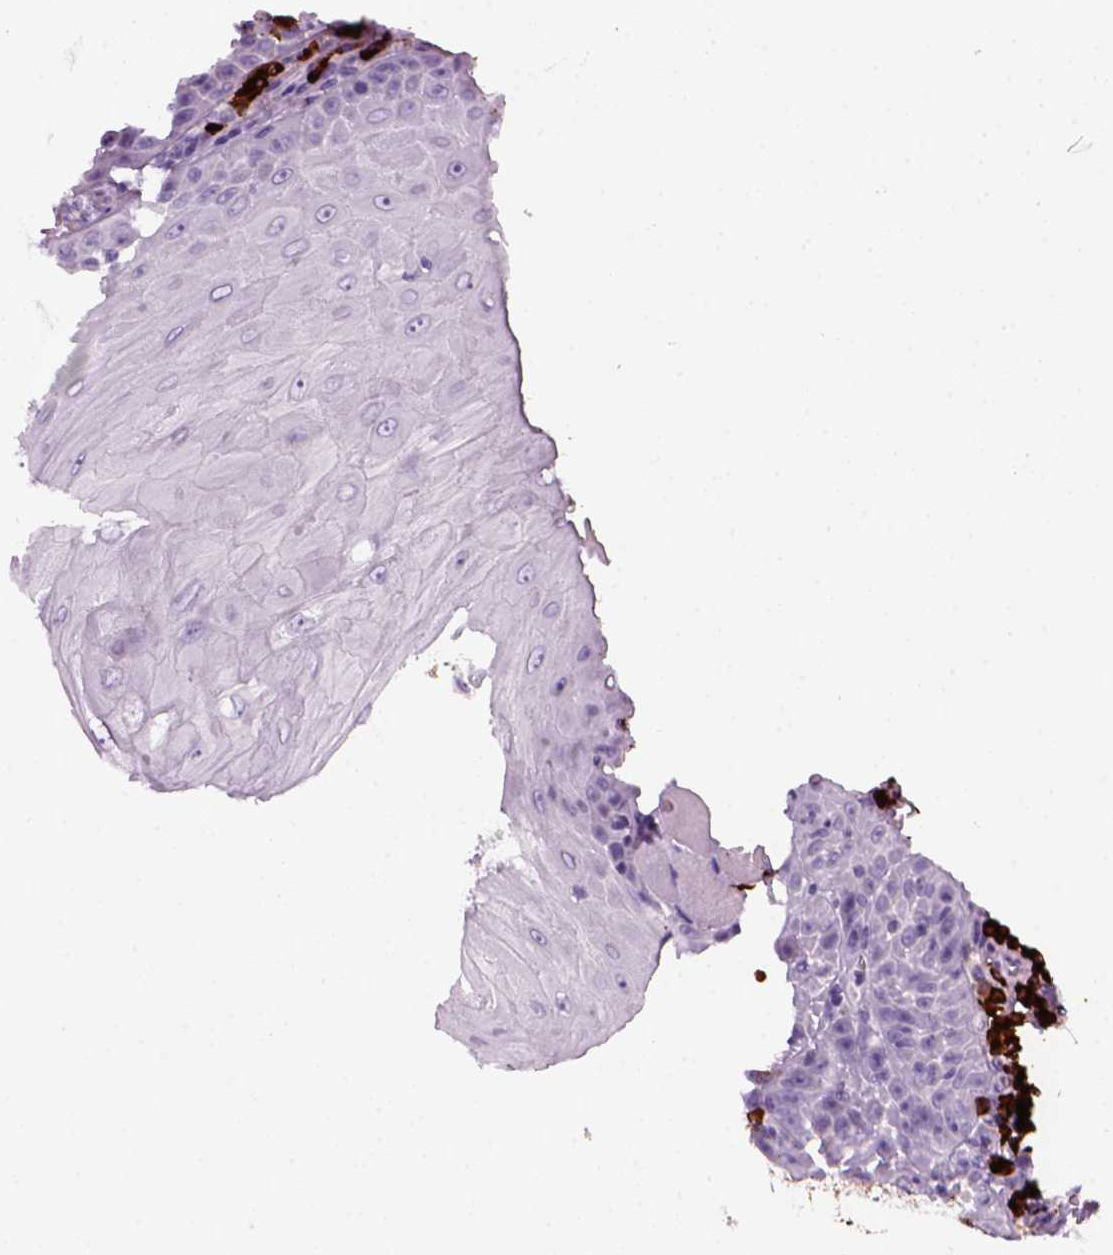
{"staining": {"intensity": "negative", "quantity": "none", "location": "none"}, "tissue": "head and neck cancer", "cell_type": "Tumor cells", "image_type": "cancer", "snomed": [{"axis": "morphology", "description": "Squamous cell carcinoma, NOS"}, {"axis": "topography", "description": "Head-Neck"}], "caption": "Immunohistochemistry image of human head and neck cancer (squamous cell carcinoma) stained for a protein (brown), which demonstrates no staining in tumor cells. (Brightfield microscopy of DAB IHC at high magnification).", "gene": "MZB1", "patient": {"sex": "male", "age": 52}}